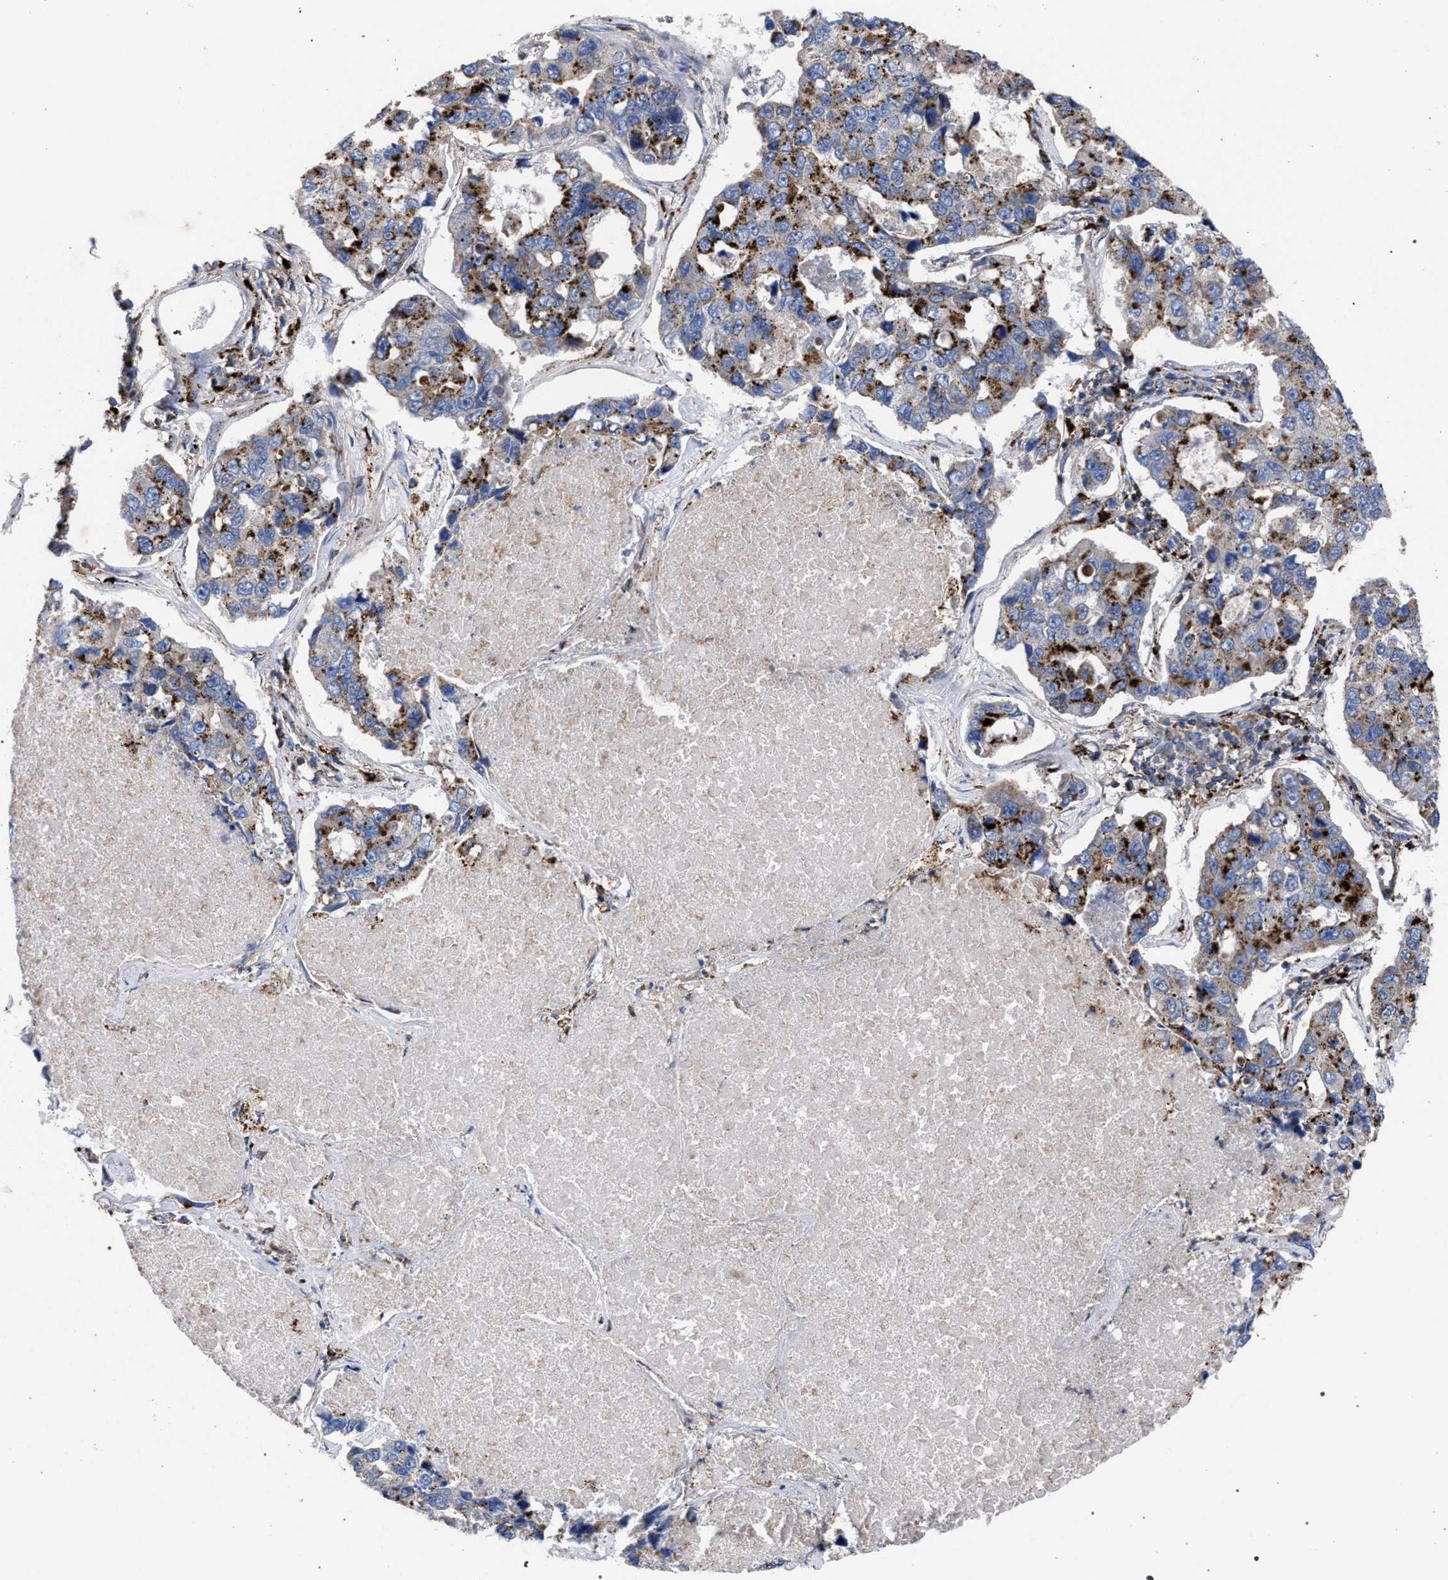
{"staining": {"intensity": "strong", "quantity": "25%-75%", "location": "cytoplasmic/membranous"}, "tissue": "lung cancer", "cell_type": "Tumor cells", "image_type": "cancer", "snomed": [{"axis": "morphology", "description": "Adenocarcinoma, NOS"}, {"axis": "topography", "description": "Lung"}], "caption": "Brown immunohistochemical staining in human lung adenocarcinoma demonstrates strong cytoplasmic/membranous positivity in about 25%-75% of tumor cells. The protein of interest is stained brown, and the nuclei are stained in blue (DAB IHC with brightfield microscopy, high magnification).", "gene": "PPT1", "patient": {"sex": "male", "age": 64}}